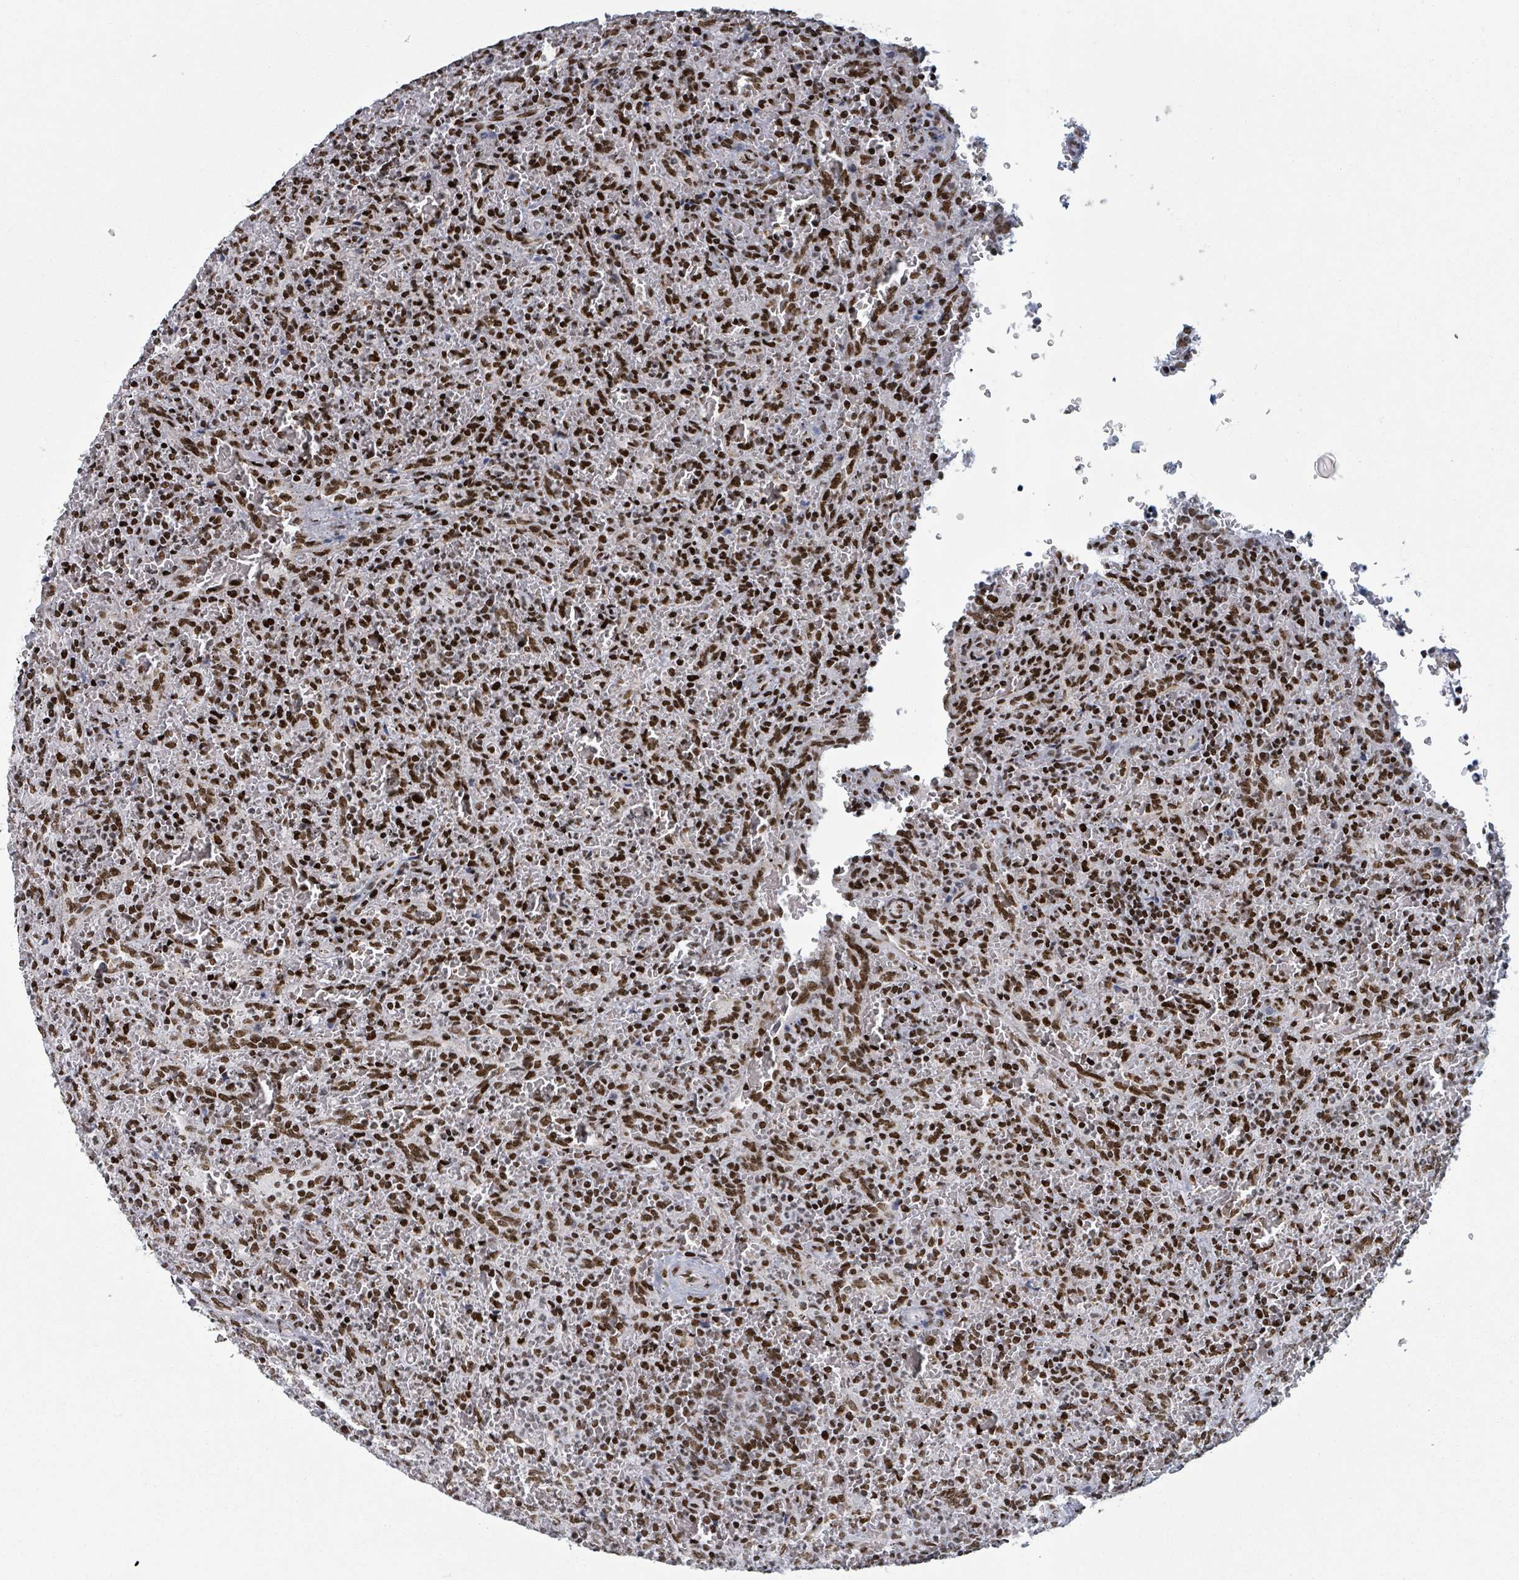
{"staining": {"intensity": "strong", "quantity": ">75%", "location": "nuclear"}, "tissue": "lymphoma", "cell_type": "Tumor cells", "image_type": "cancer", "snomed": [{"axis": "morphology", "description": "Malignant lymphoma, non-Hodgkin's type, Low grade"}, {"axis": "topography", "description": "Spleen"}], "caption": "Protein expression analysis of lymphoma displays strong nuclear staining in about >75% of tumor cells.", "gene": "DHX16", "patient": {"sex": "female", "age": 64}}